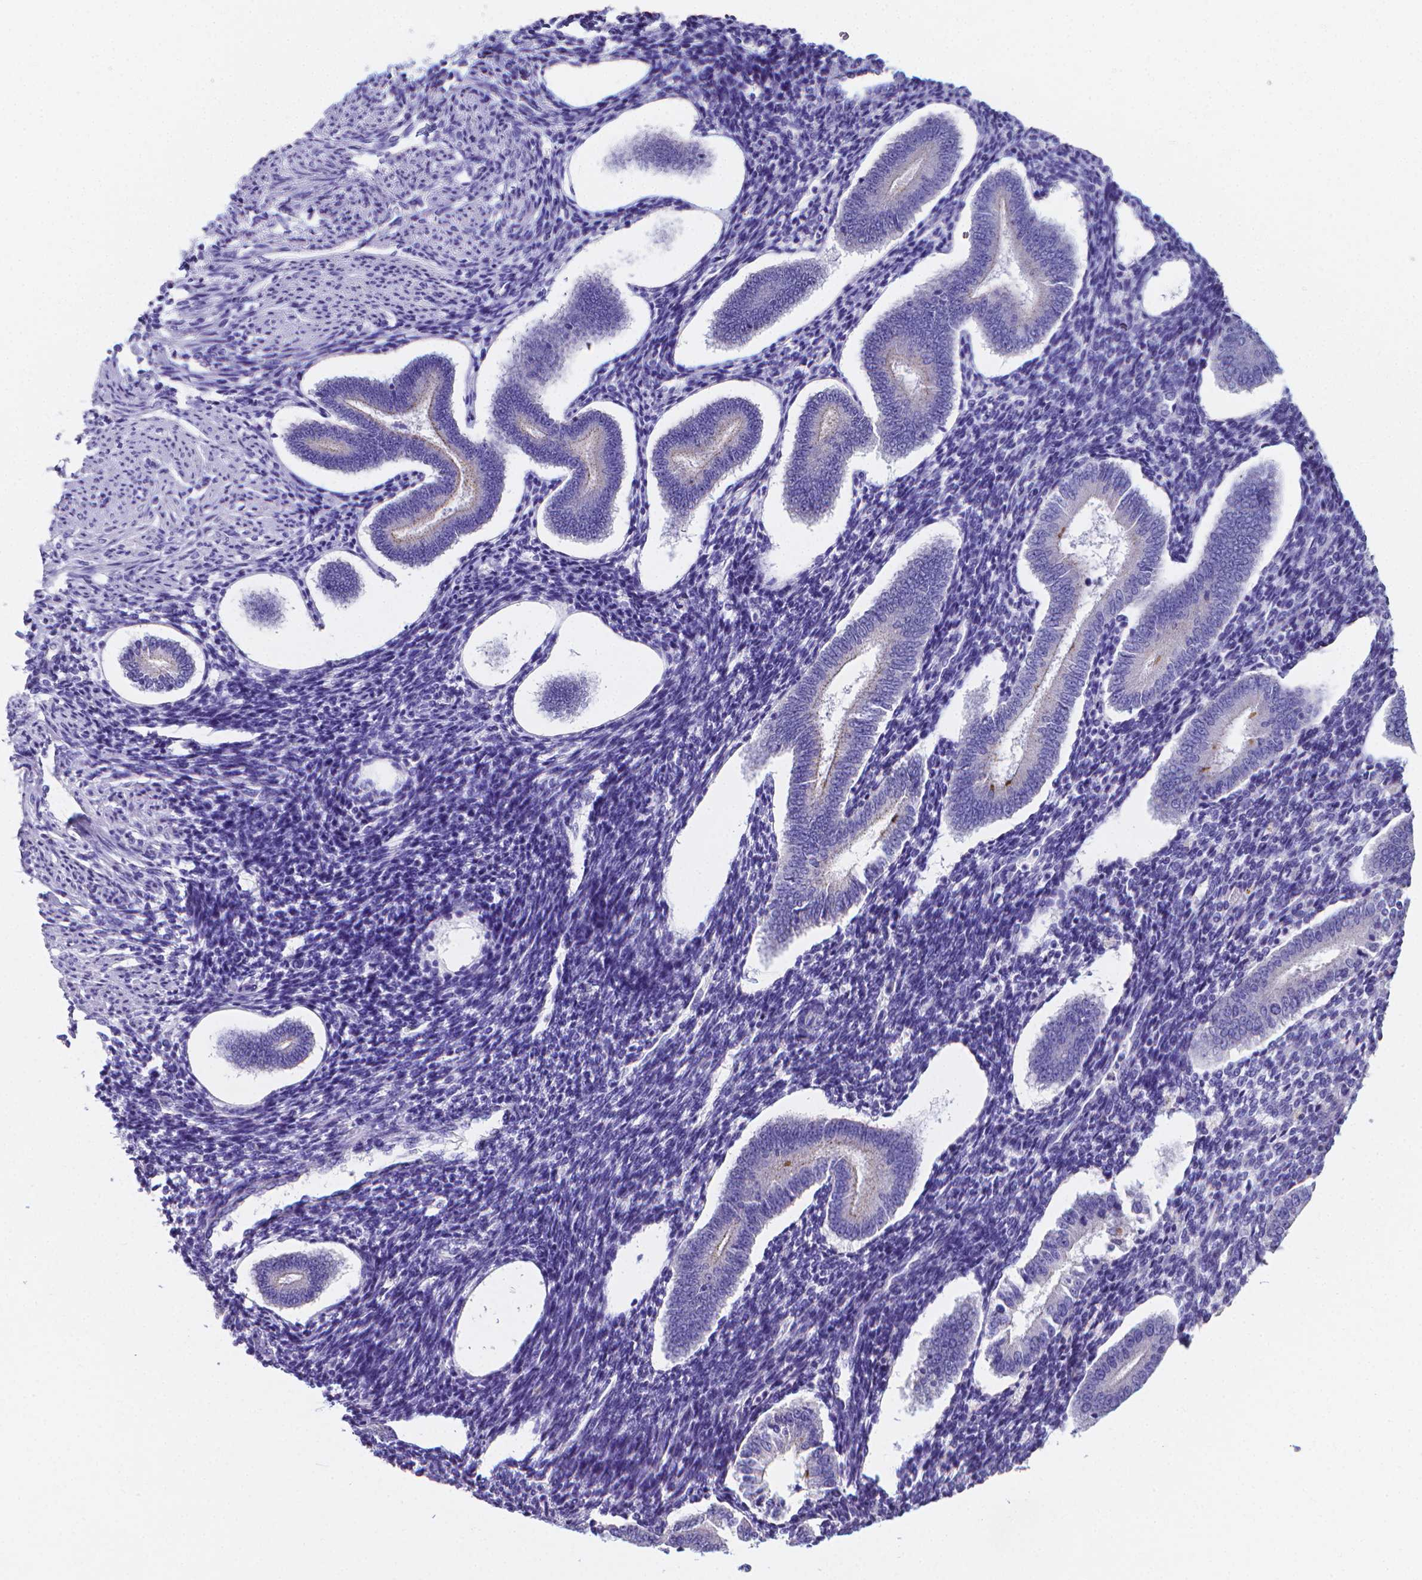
{"staining": {"intensity": "negative", "quantity": "none", "location": "none"}, "tissue": "endometrium", "cell_type": "Cells in endometrial stroma", "image_type": "normal", "snomed": [{"axis": "morphology", "description": "Normal tissue, NOS"}, {"axis": "topography", "description": "Endometrium"}], "caption": "This is a photomicrograph of immunohistochemistry staining of benign endometrium, which shows no expression in cells in endometrial stroma.", "gene": "LRRC73", "patient": {"sex": "female", "age": 40}}